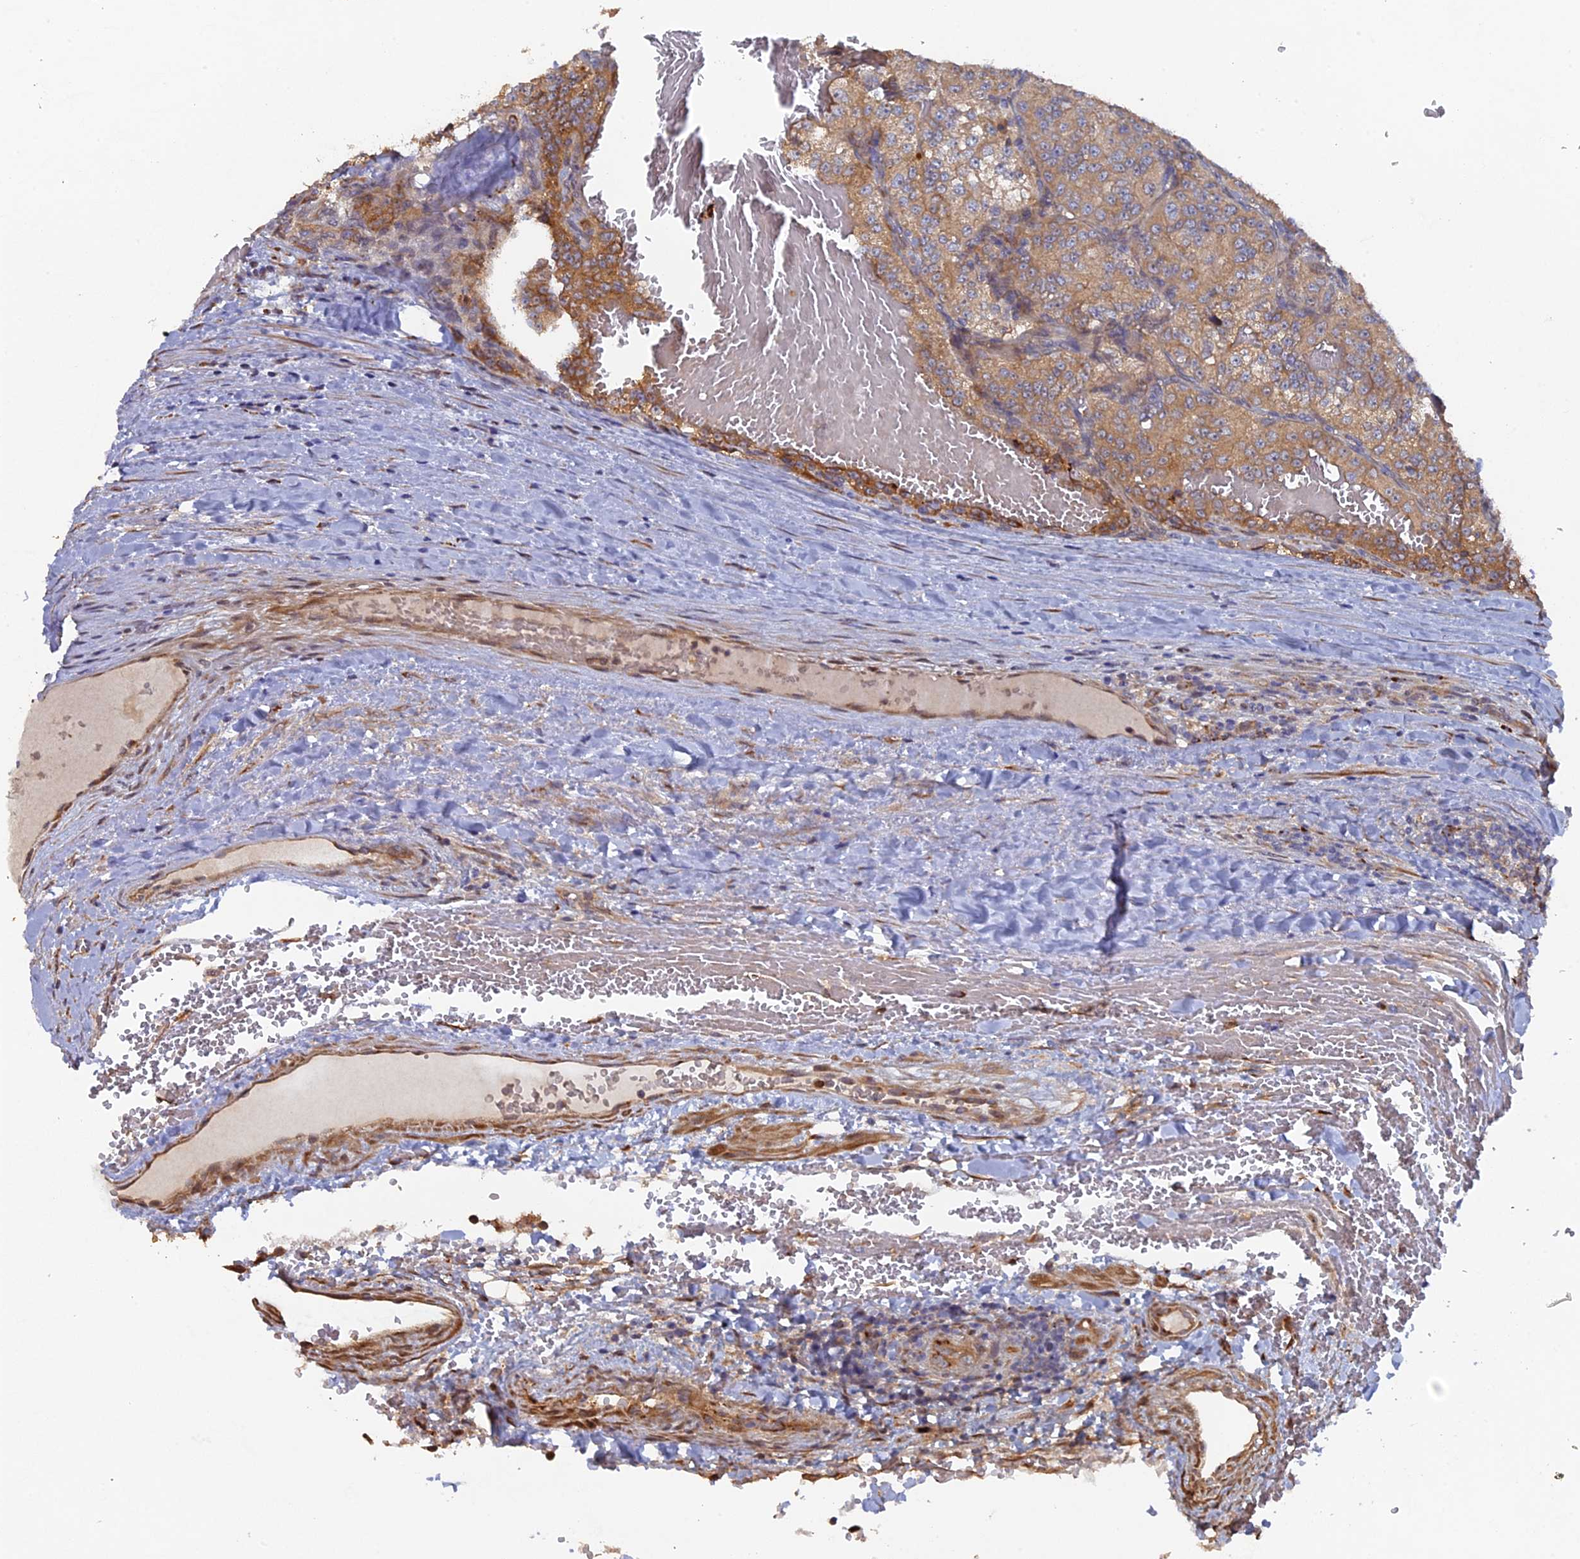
{"staining": {"intensity": "moderate", "quantity": "25%-75%", "location": "cytoplasmic/membranous"}, "tissue": "renal cancer", "cell_type": "Tumor cells", "image_type": "cancer", "snomed": [{"axis": "morphology", "description": "Adenocarcinoma, NOS"}, {"axis": "topography", "description": "Kidney"}], "caption": "This photomicrograph shows renal cancer (adenocarcinoma) stained with immunohistochemistry to label a protein in brown. The cytoplasmic/membranous of tumor cells show moderate positivity for the protein. Nuclei are counter-stained blue.", "gene": "VPS37C", "patient": {"sex": "female", "age": 63}}